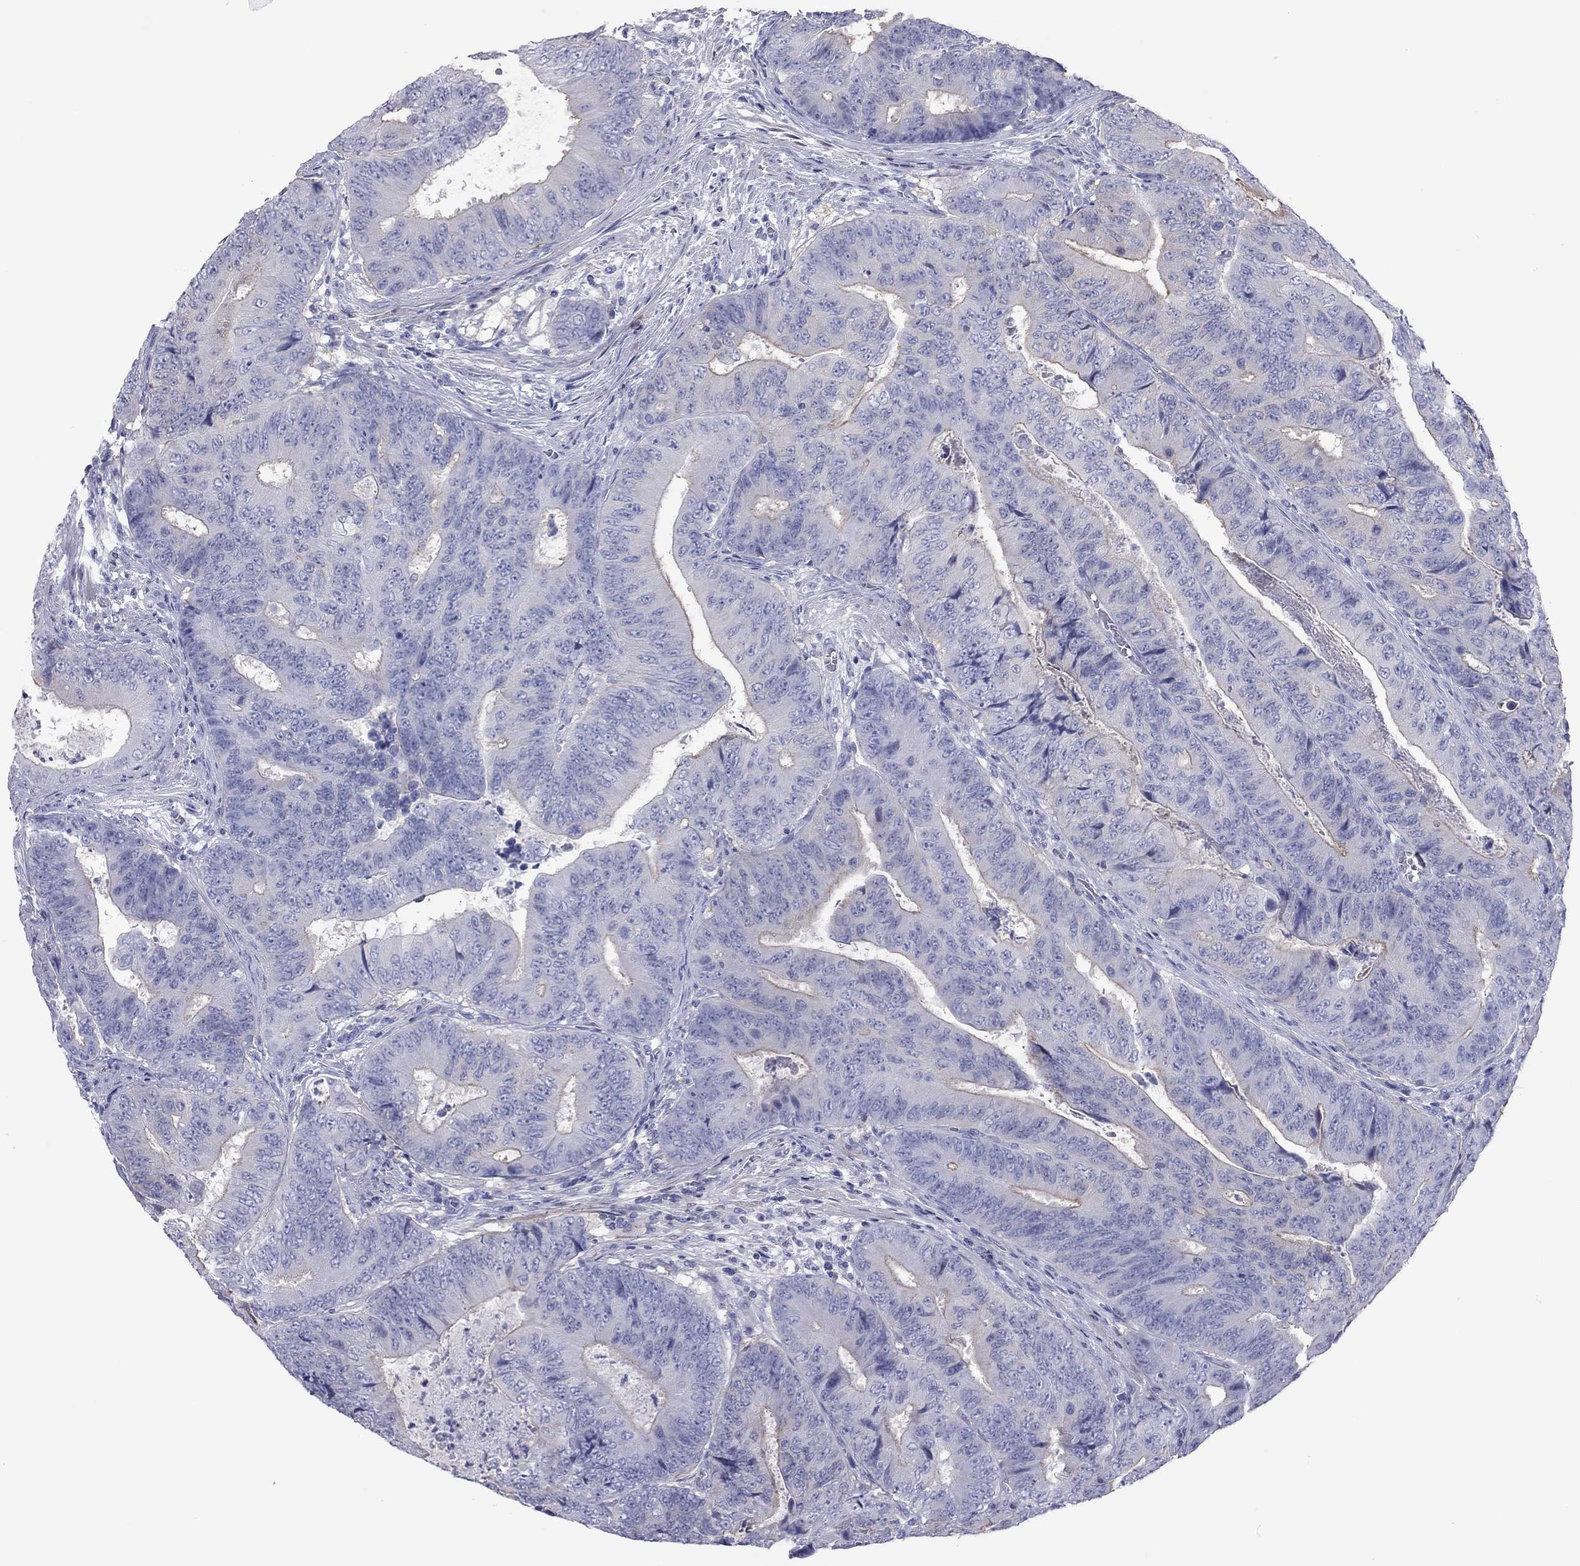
{"staining": {"intensity": "negative", "quantity": "none", "location": "none"}, "tissue": "colorectal cancer", "cell_type": "Tumor cells", "image_type": "cancer", "snomed": [{"axis": "morphology", "description": "Adenocarcinoma, NOS"}, {"axis": "topography", "description": "Colon"}], "caption": "Photomicrograph shows no protein staining in tumor cells of colorectal cancer (adenocarcinoma) tissue.", "gene": "ACTL7B", "patient": {"sex": "female", "age": 48}}